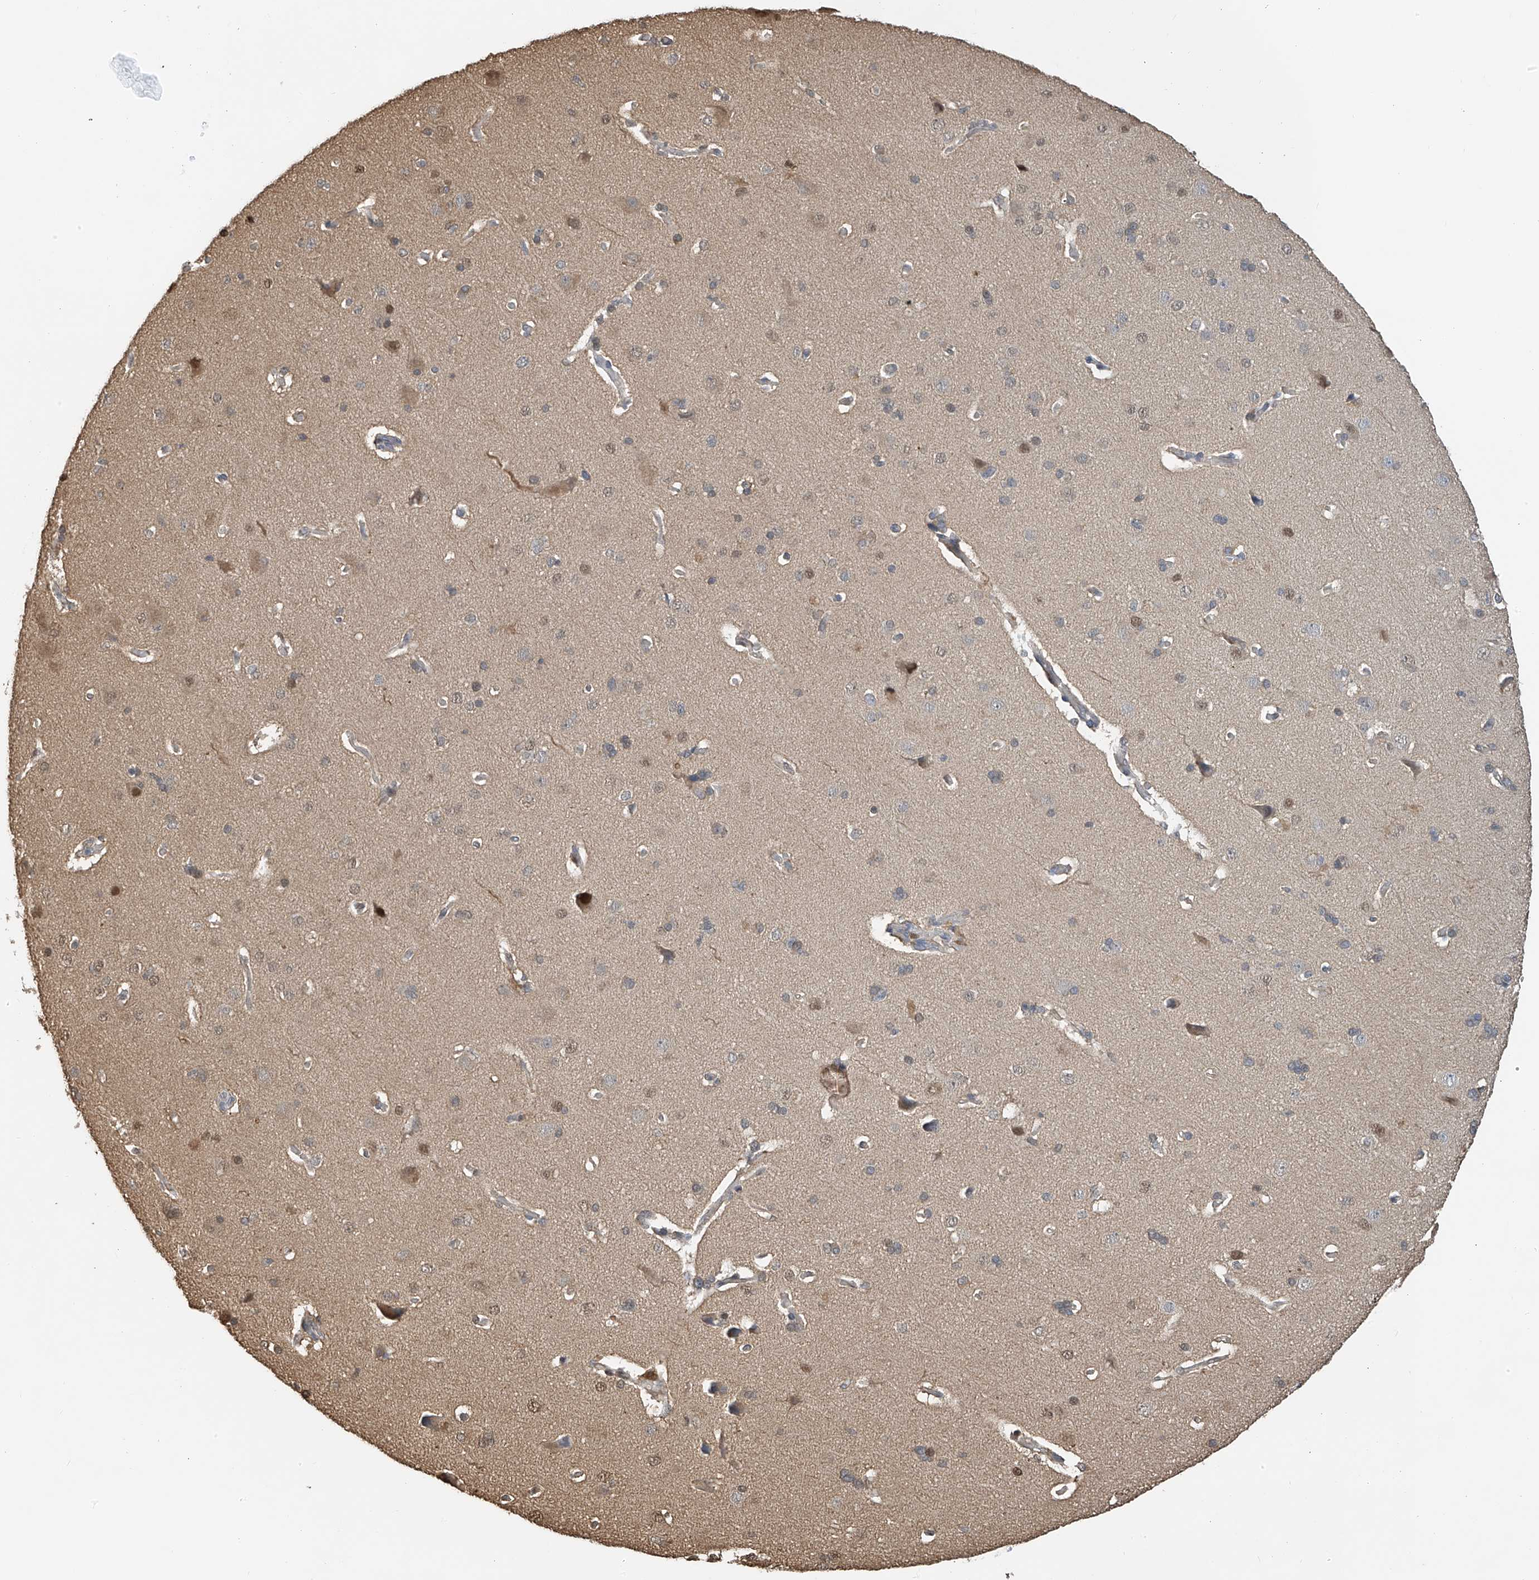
{"staining": {"intensity": "moderate", "quantity": ">75%", "location": "cytoplasmic/membranous"}, "tissue": "cerebral cortex", "cell_type": "Endothelial cells", "image_type": "normal", "snomed": [{"axis": "morphology", "description": "Normal tissue, NOS"}, {"axis": "topography", "description": "Cerebral cortex"}], "caption": "High-power microscopy captured an IHC histopathology image of unremarkable cerebral cortex, revealing moderate cytoplasmic/membranous expression in about >75% of endothelial cells. (Stains: DAB (3,3'-diaminobenzidine) in brown, nuclei in blue, Microscopy: brightfield microscopy at high magnification).", "gene": "PMM1", "patient": {"sex": "male", "age": 62}}